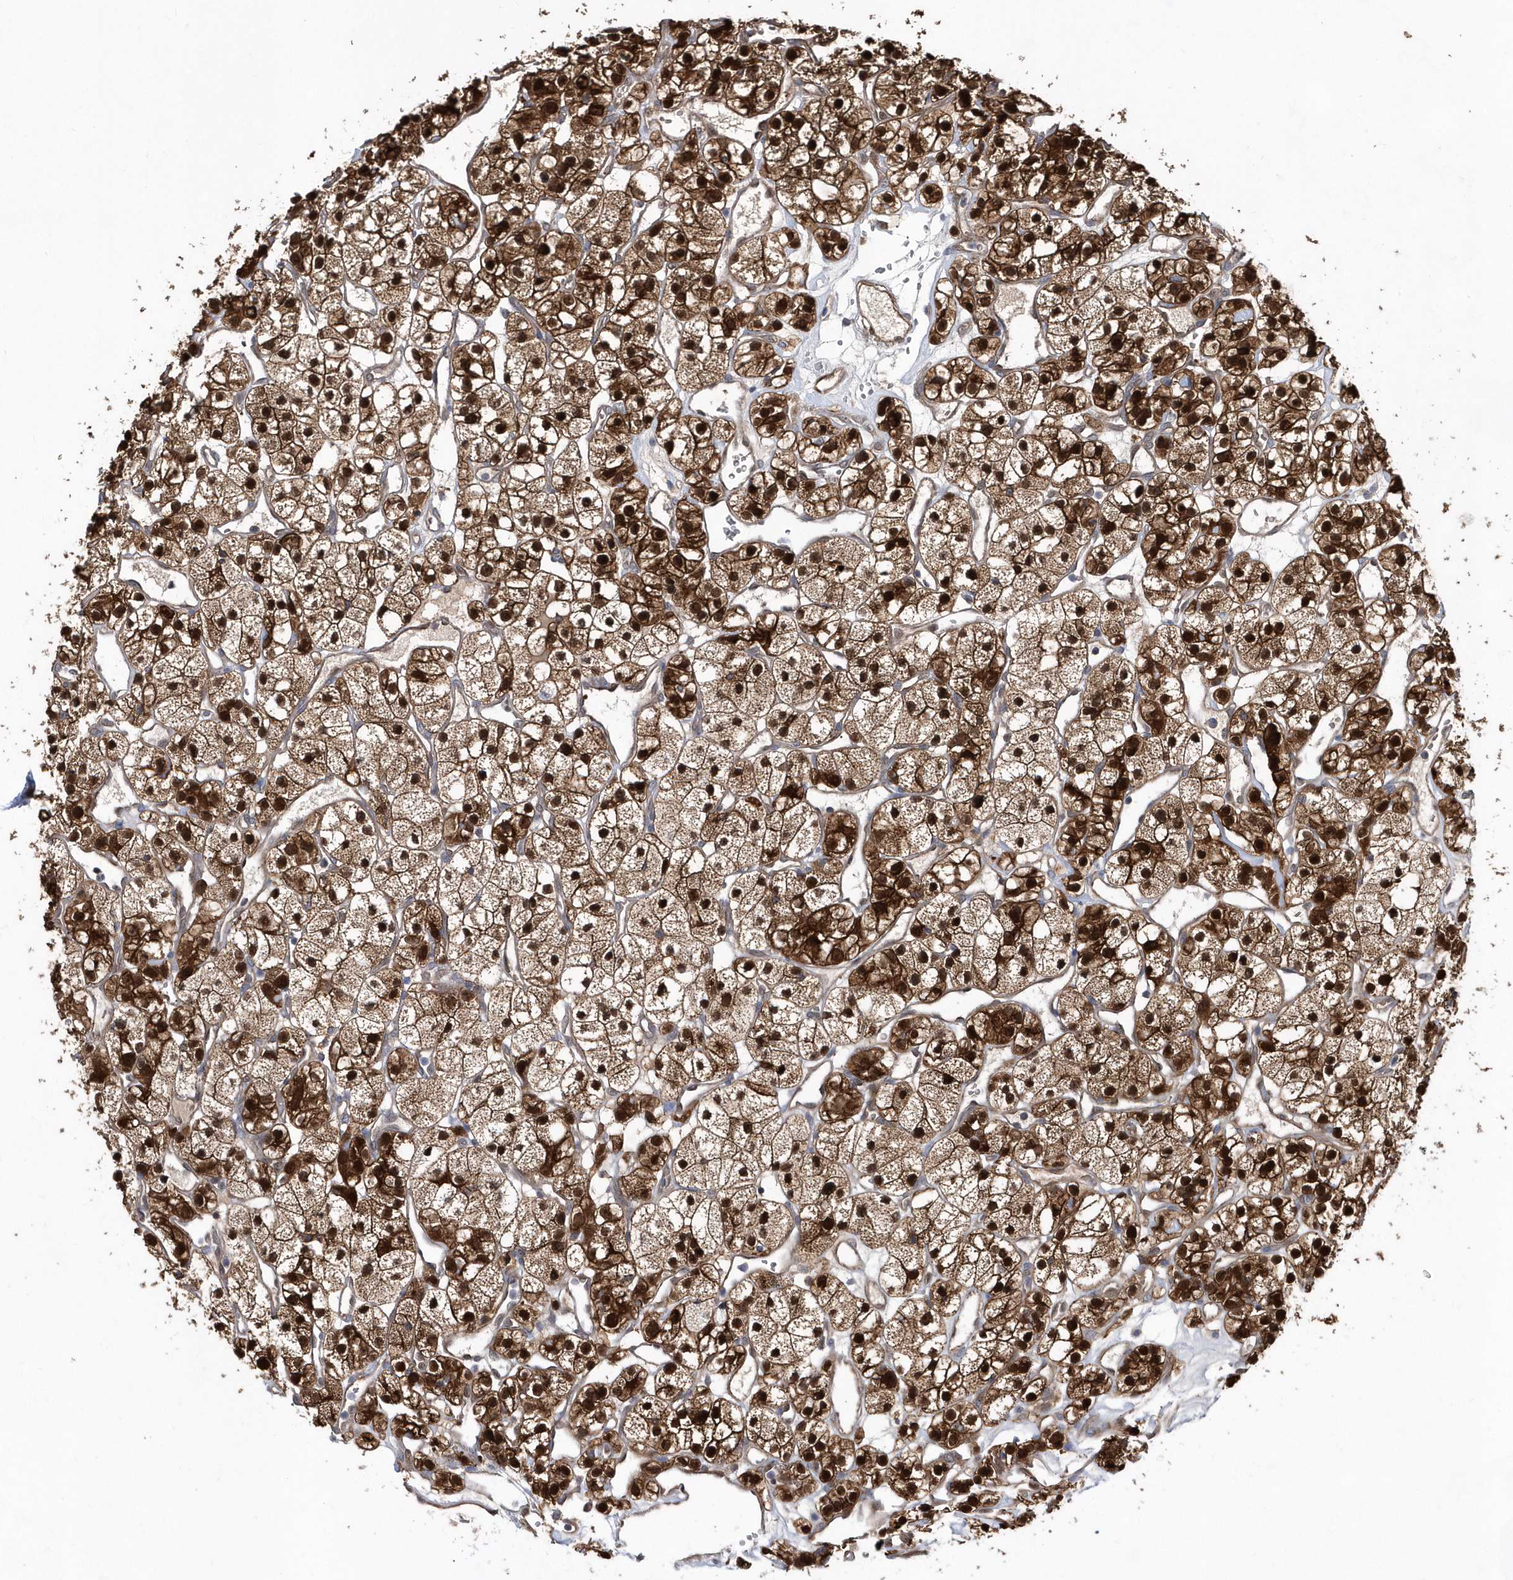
{"staining": {"intensity": "strong", "quantity": ">75%", "location": "cytoplasmic/membranous,nuclear"}, "tissue": "renal cancer", "cell_type": "Tumor cells", "image_type": "cancer", "snomed": [{"axis": "morphology", "description": "Adenocarcinoma, NOS"}, {"axis": "topography", "description": "Kidney"}], "caption": "Brown immunohistochemical staining in human renal cancer reveals strong cytoplasmic/membranous and nuclear staining in approximately >75% of tumor cells.", "gene": "BDH2", "patient": {"sex": "female", "age": 57}}